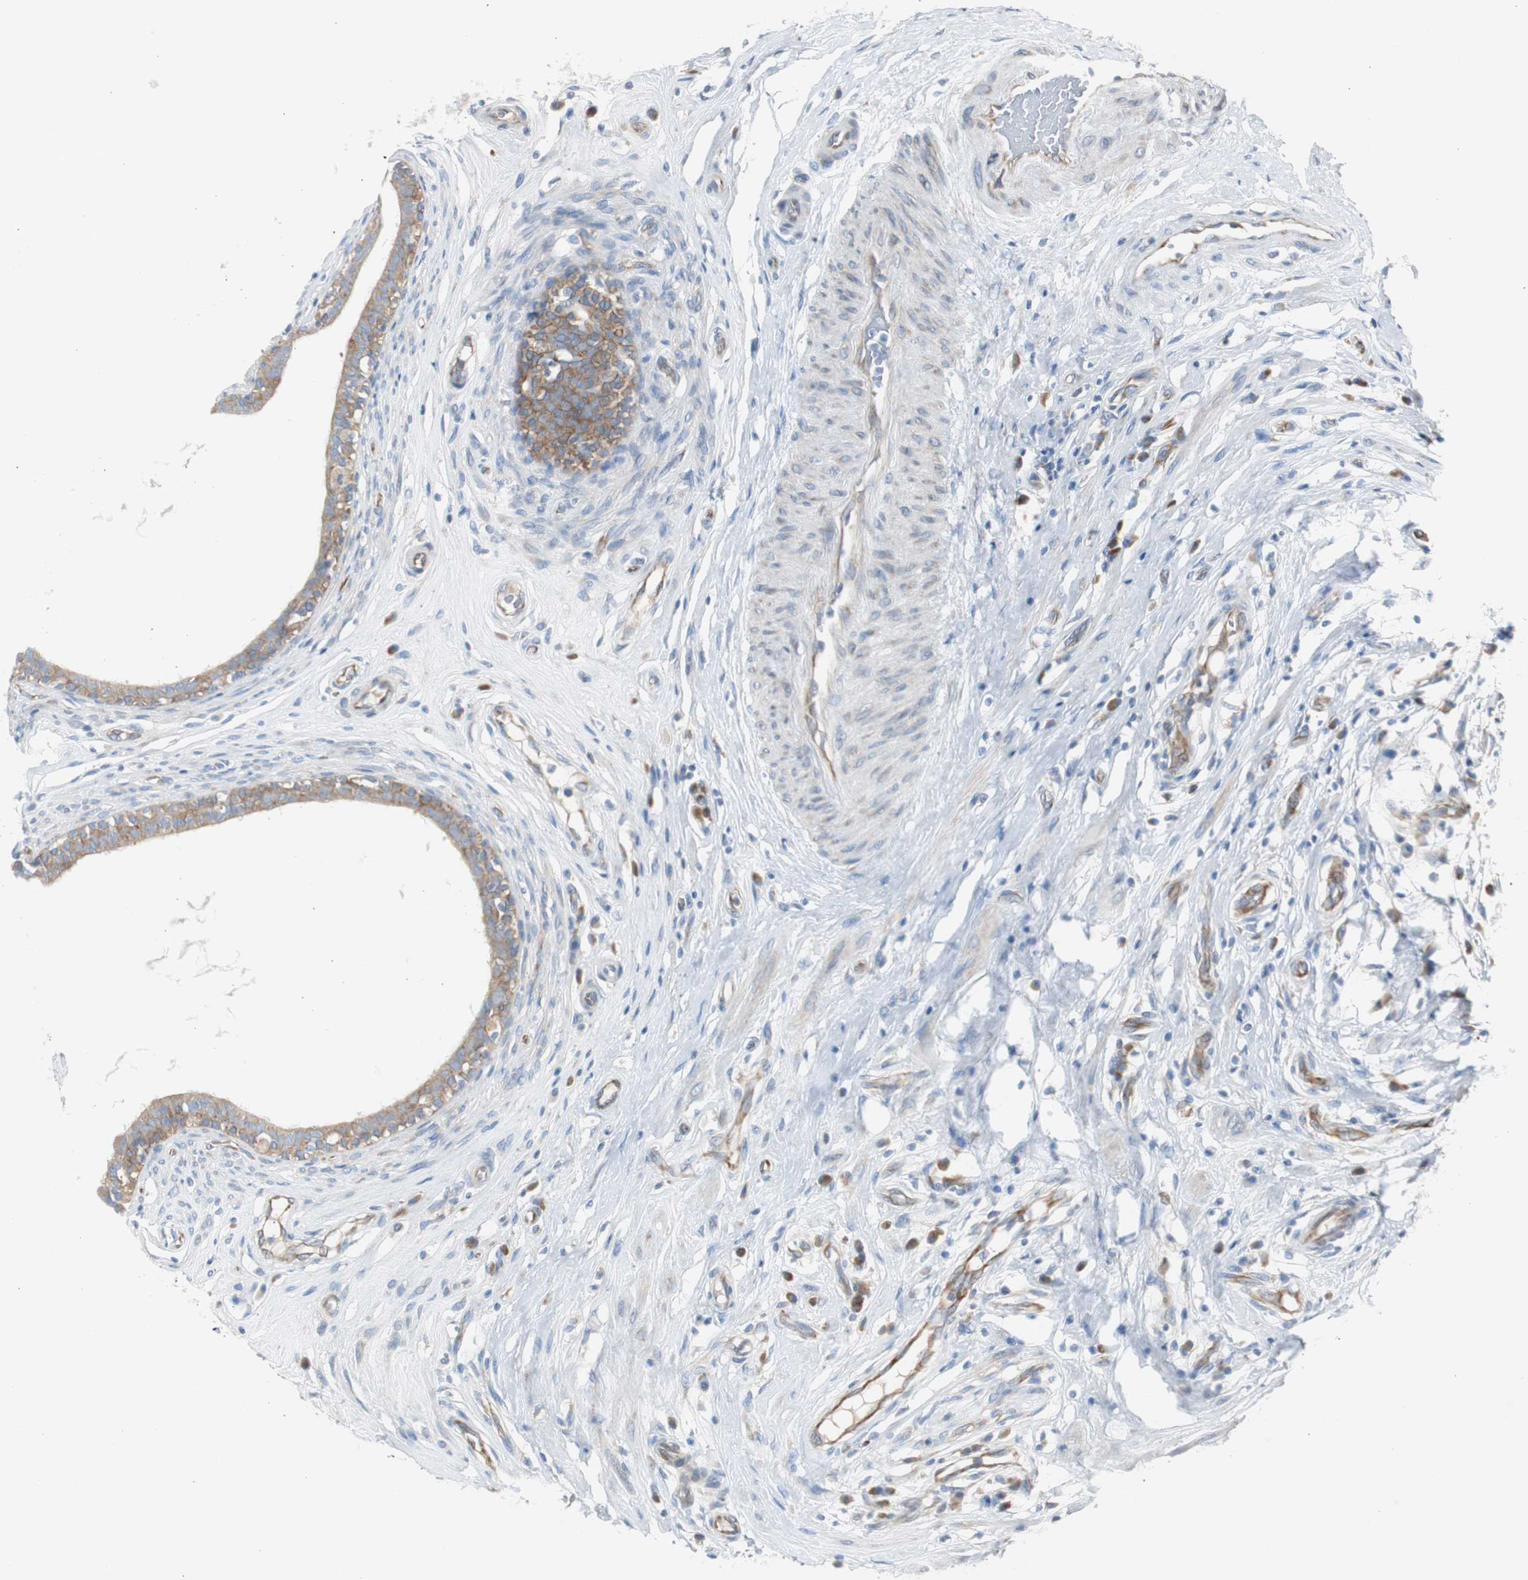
{"staining": {"intensity": "strong", "quantity": ">75%", "location": "cytoplasmic/membranous"}, "tissue": "epididymis", "cell_type": "Glandular cells", "image_type": "normal", "snomed": [{"axis": "morphology", "description": "Normal tissue, NOS"}, {"axis": "morphology", "description": "Inflammation, NOS"}, {"axis": "topography", "description": "Epididymis"}], "caption": "High-power microscopy captured an immunohistochemistry photomicrograph of normal epididymis, revealing strong cytoplasmic/membranous staining in approximately >75% of glandular cells.", "gene": "RPS12", "patient": {"sex": "male", "age": 84}}